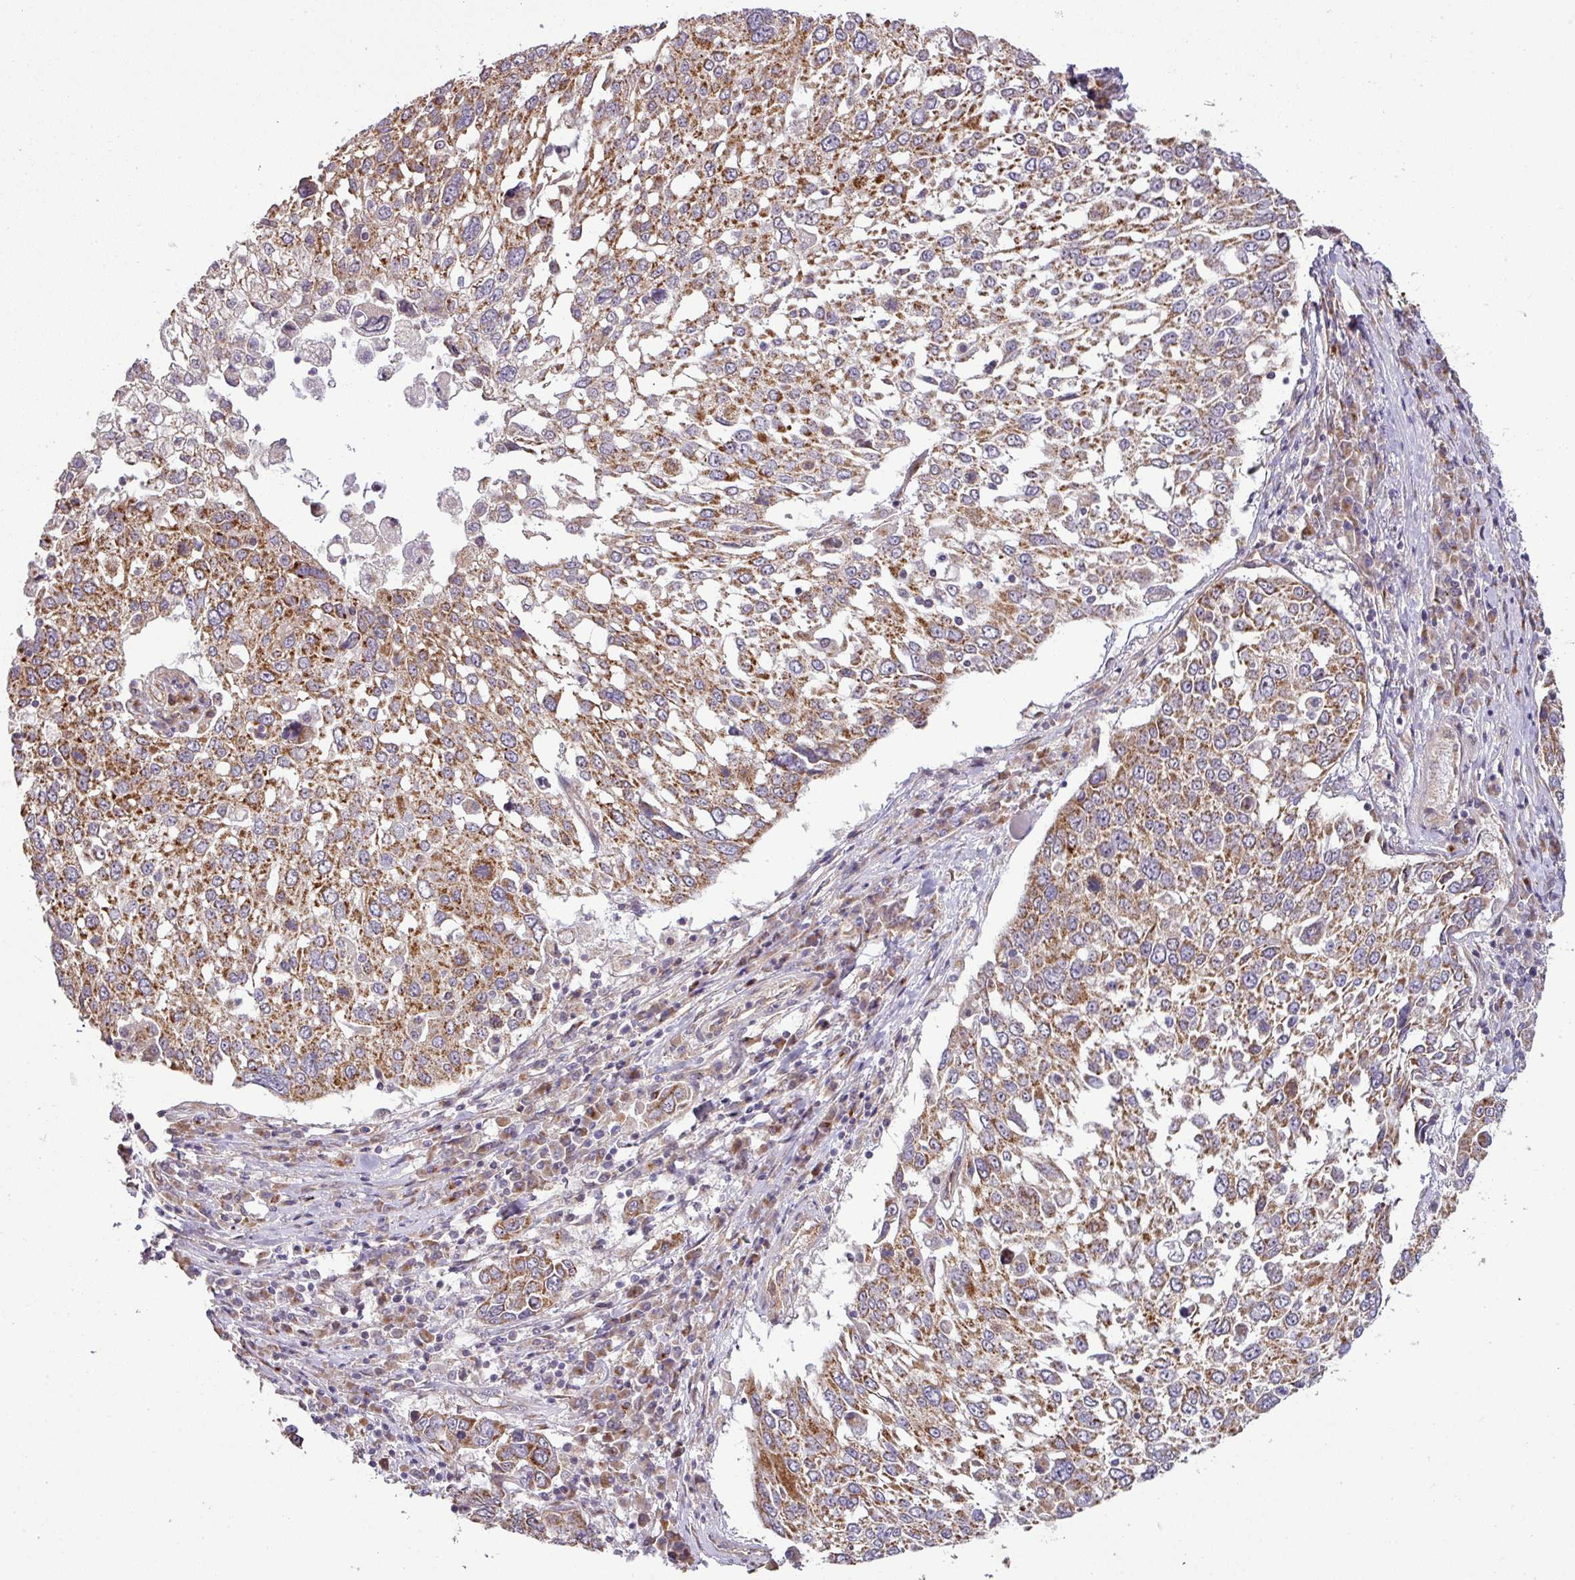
{"staining": {"intensity": "strong", "quantity": ">75%", "location": "cytoplasmic/membranous"}, "tissue": "lung cancer", "cell_type": "Tumor cells", "image_type": "cancer", "snomed": [{"axis": "morphology", "description": "Squamous cell carcinoma, NOS"}, {"axis": "topography", "description": "Lung"}], "caption": "Protein staining by immunohistochemistry (IHC) shows strong cytoplasmic/membranous staining in approximately >75% of tumor cells in lung squamous cell carcinoma.", "gene": "TIMMDC1", "patient": {"sex": "male", "age": 65}}